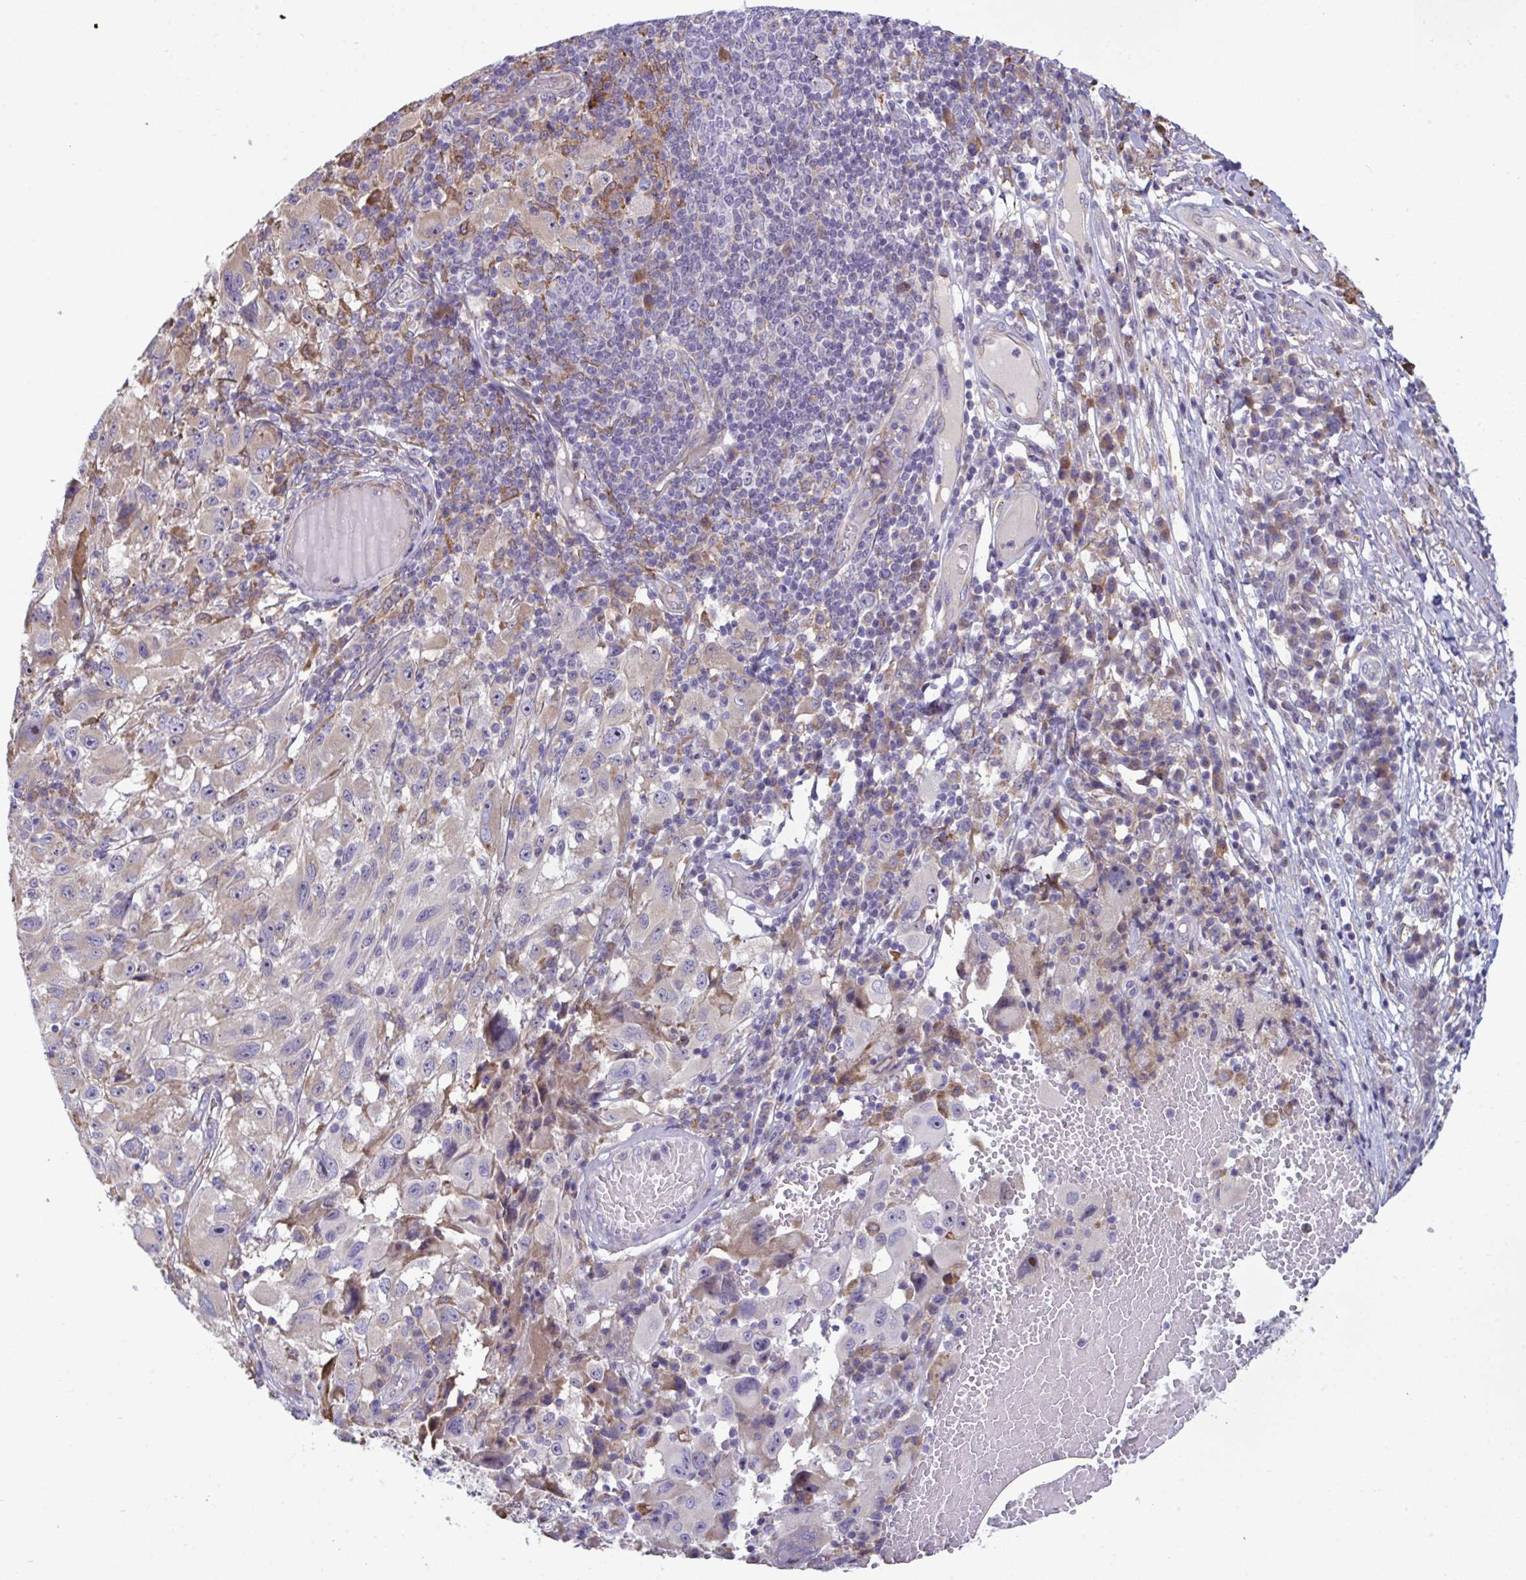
{"staining": {"intensity": "negative", "quantity": "none", "location": "none"}, "tissue": "melanoma", "cell_type": "Tumor cells", "image_type": "cancer", "snomed": [{"axis": "morphology", "description": "Malignant melanoma, NOS"}, {"axis": "topography", "description": "Skin"}], "caption": "This is a photomicrograph of IHC staining of malignant melanoma, which shows no expression in tumor cells.", "gene": "MYMK", "patient": {"sex": "female", "age": 71}}